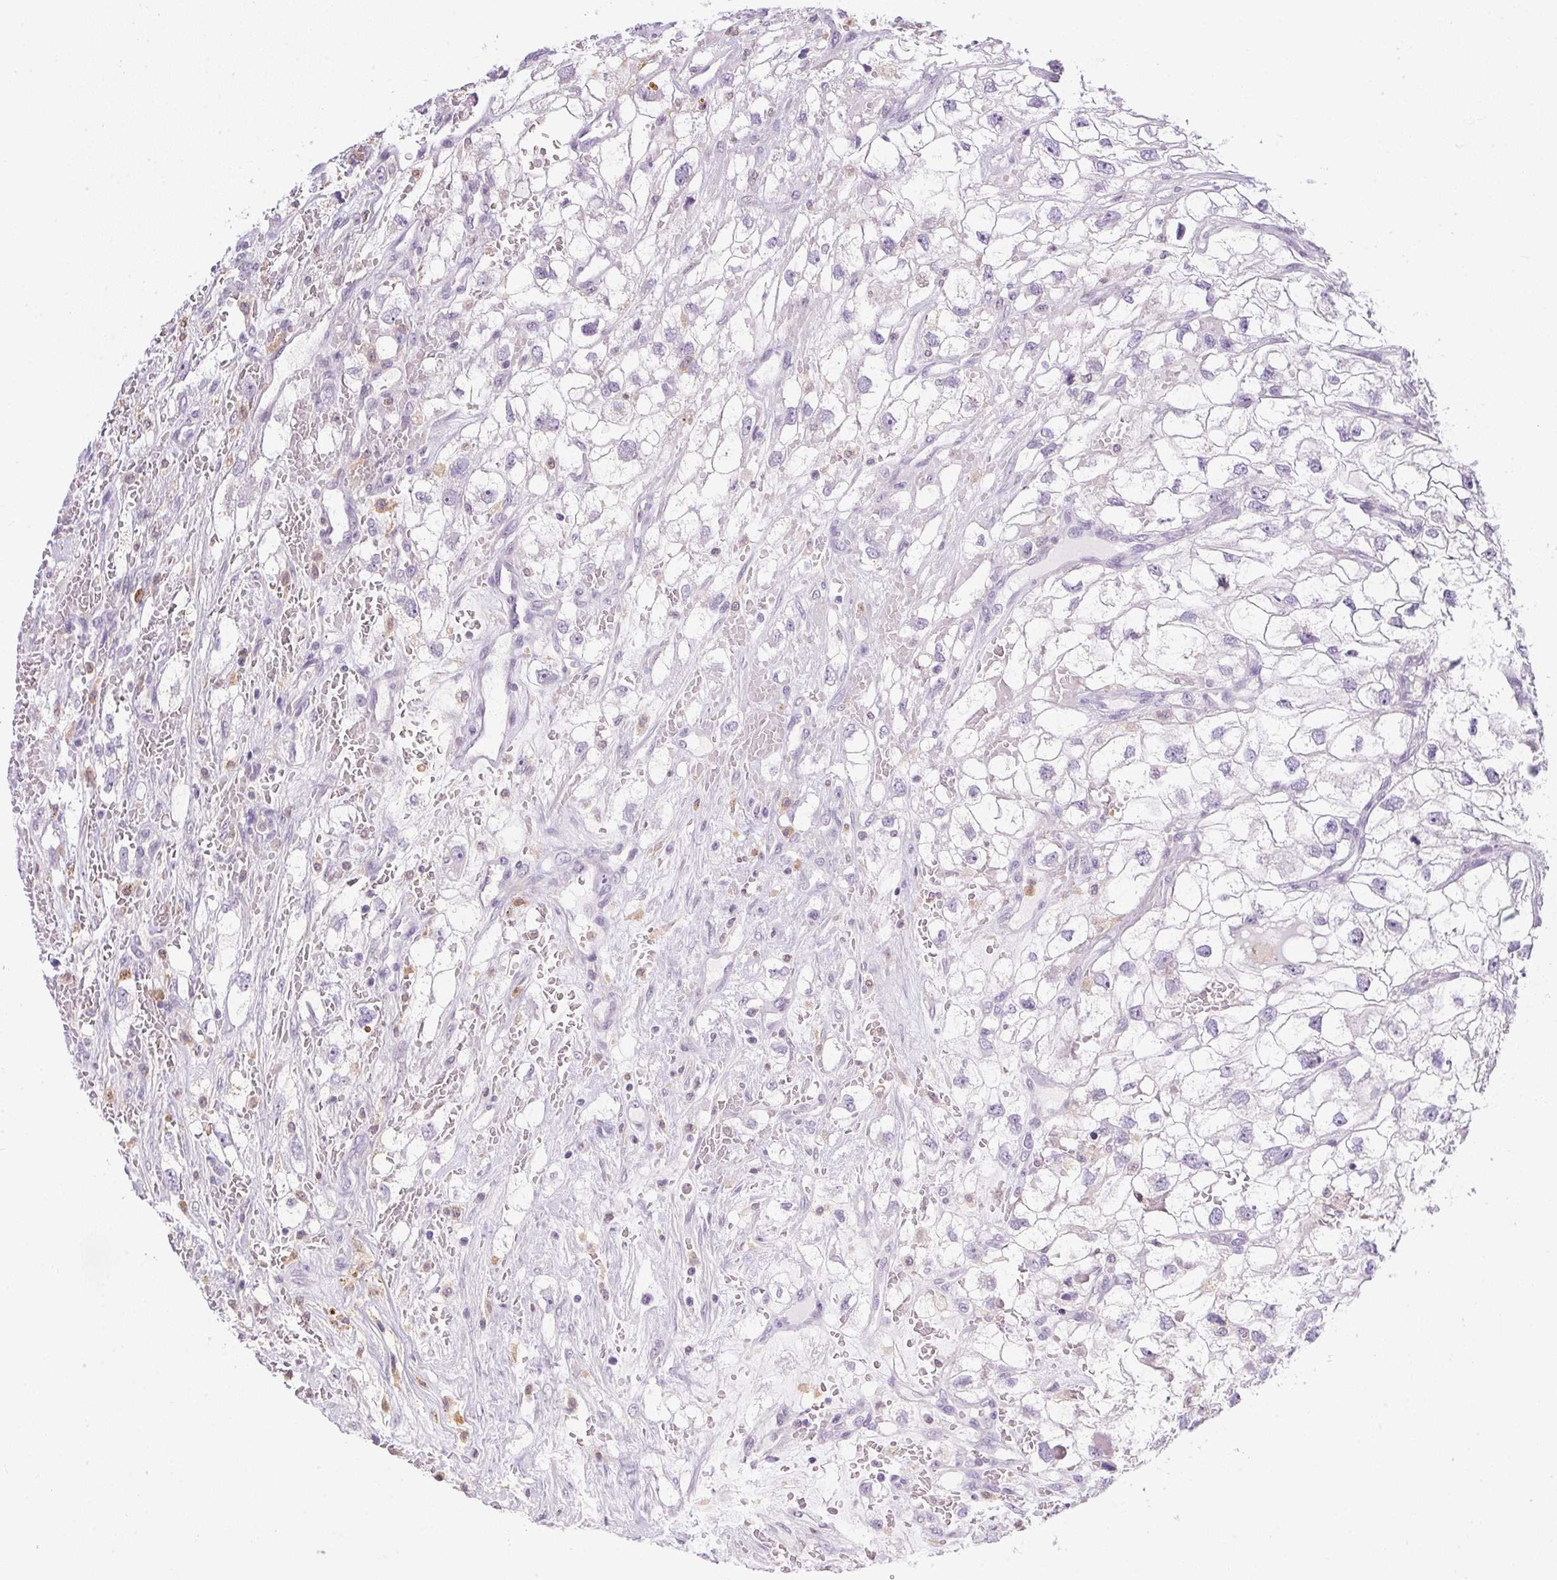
{"staining": {"intensity": "negative", "quantity": "none", "location": "none"}, "tissue": "renal cancer", "cell_type": "Tumor cells", "image_type": "cancer", "snomed": [{"axis": "morphology", "description": "Adenocarcinoma, NOS"}, {"axis": "topography", "description": "Kidney"}], "caption": "DAB (3,3'-diaminobenzidine) immunohistochemical staining of human adenocarcinoma (renal) shows no significant expression in tumor cells.", "gene": "DNAJC5G", "patient": {"sex": "male", "age": 59}}